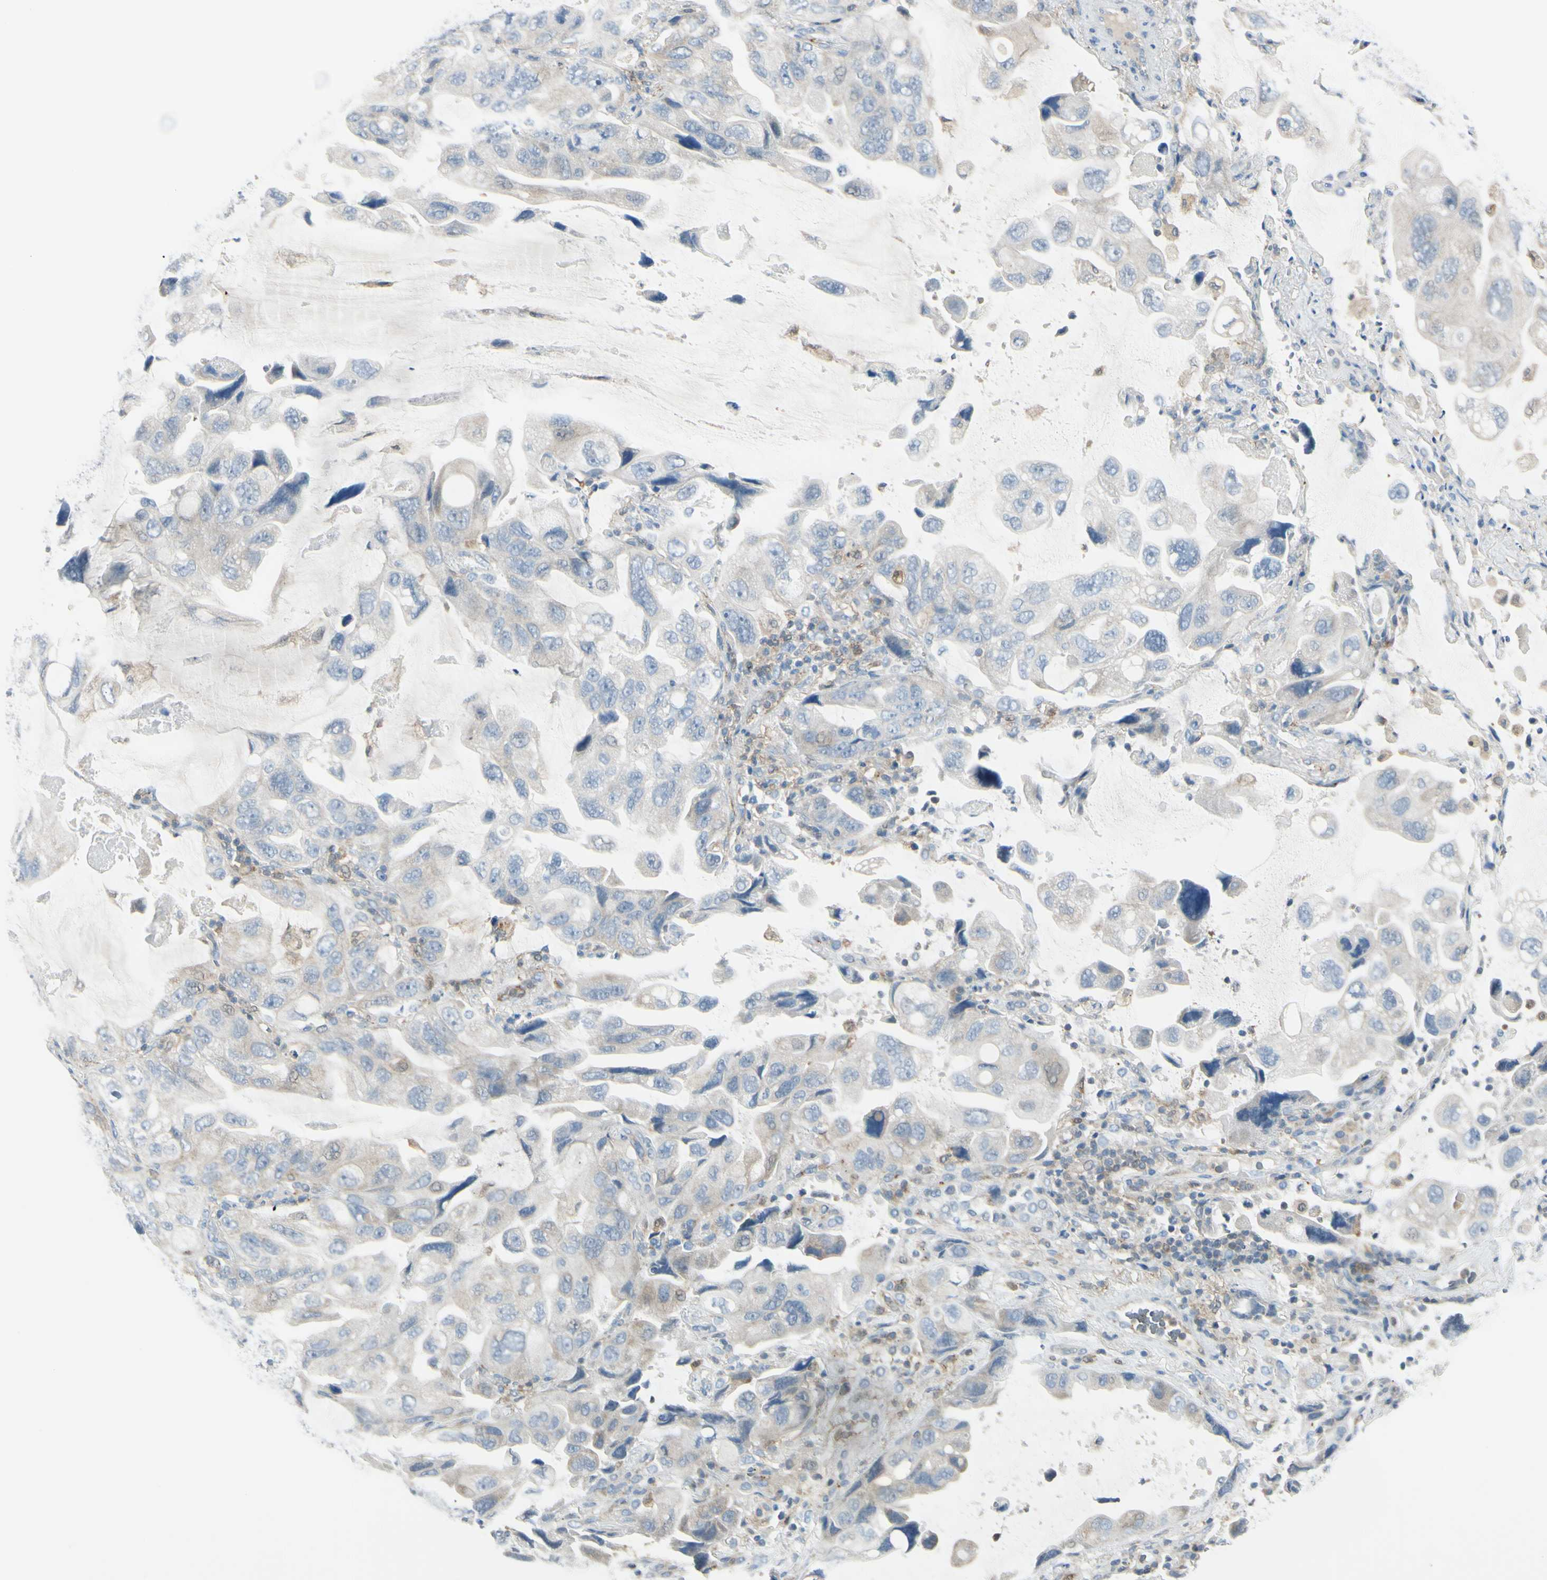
{"staining": {"intensity": "weak", "quantity": ">75%", "location": "cytoplasmic/membranous"}, "tissue": "lung cancer", "cell_type": "Tumor cells", "image_type": "cancer", "snomed": [{"axis": "morphology", "description": "Squamous cell carcinoma, NOS"}, {"axis": "topography", "description": "Lung"}], "caption": "Immunohistochemical staining of human lung cancer (squamous cell carcinoma) demonstrates low levels of weak cytoplasmic/membranous protein staining in approximately >75% of tumor cells. (IHC, brightfield microscopy, high magnification).", "gene": "CYRIB", "patient": {"sex": "female", "age": 73}}